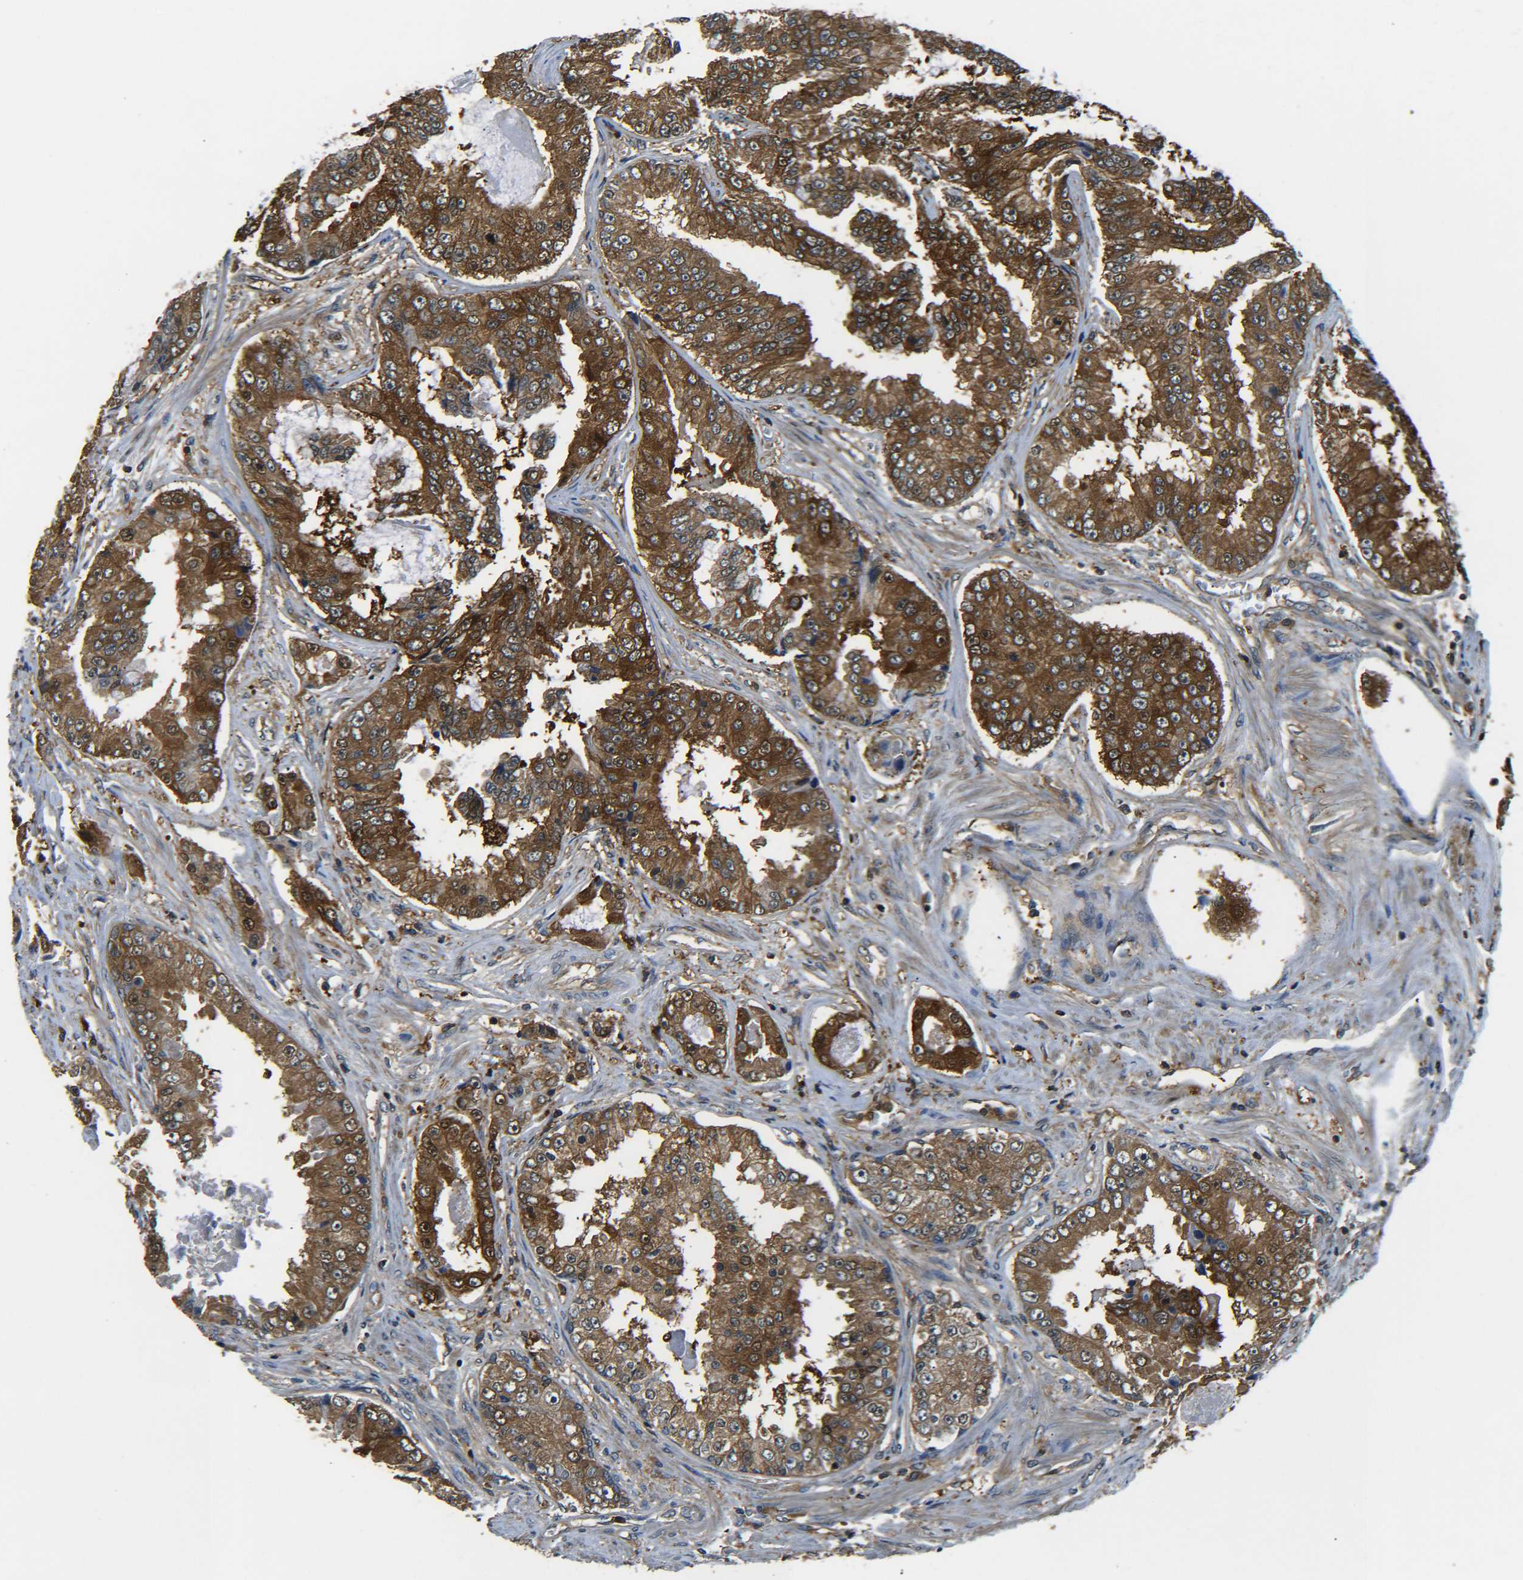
{"staining": {"intensity": "moderate", "quantity": ">75%", "location": "cytoplasmic/membranous"}, "tissue": "prostate cancer", "cell_type": "Tumor cells", "image_type": "cancer", "snomed": [{"axis": "morphology", "description": "Adenocarcinoma, High grade"}, {"axis": "topography", "description": "Prostate"}], "caption": "Immunohistochemistry micrograph of human prostate cancer stained for a protein (brown), which shows medium levels of moderate cytoplasmic/membranous staining in about >75% of tumor cells.", "gene": "PREB", "patient": {"sex": "male", "age": 73}}